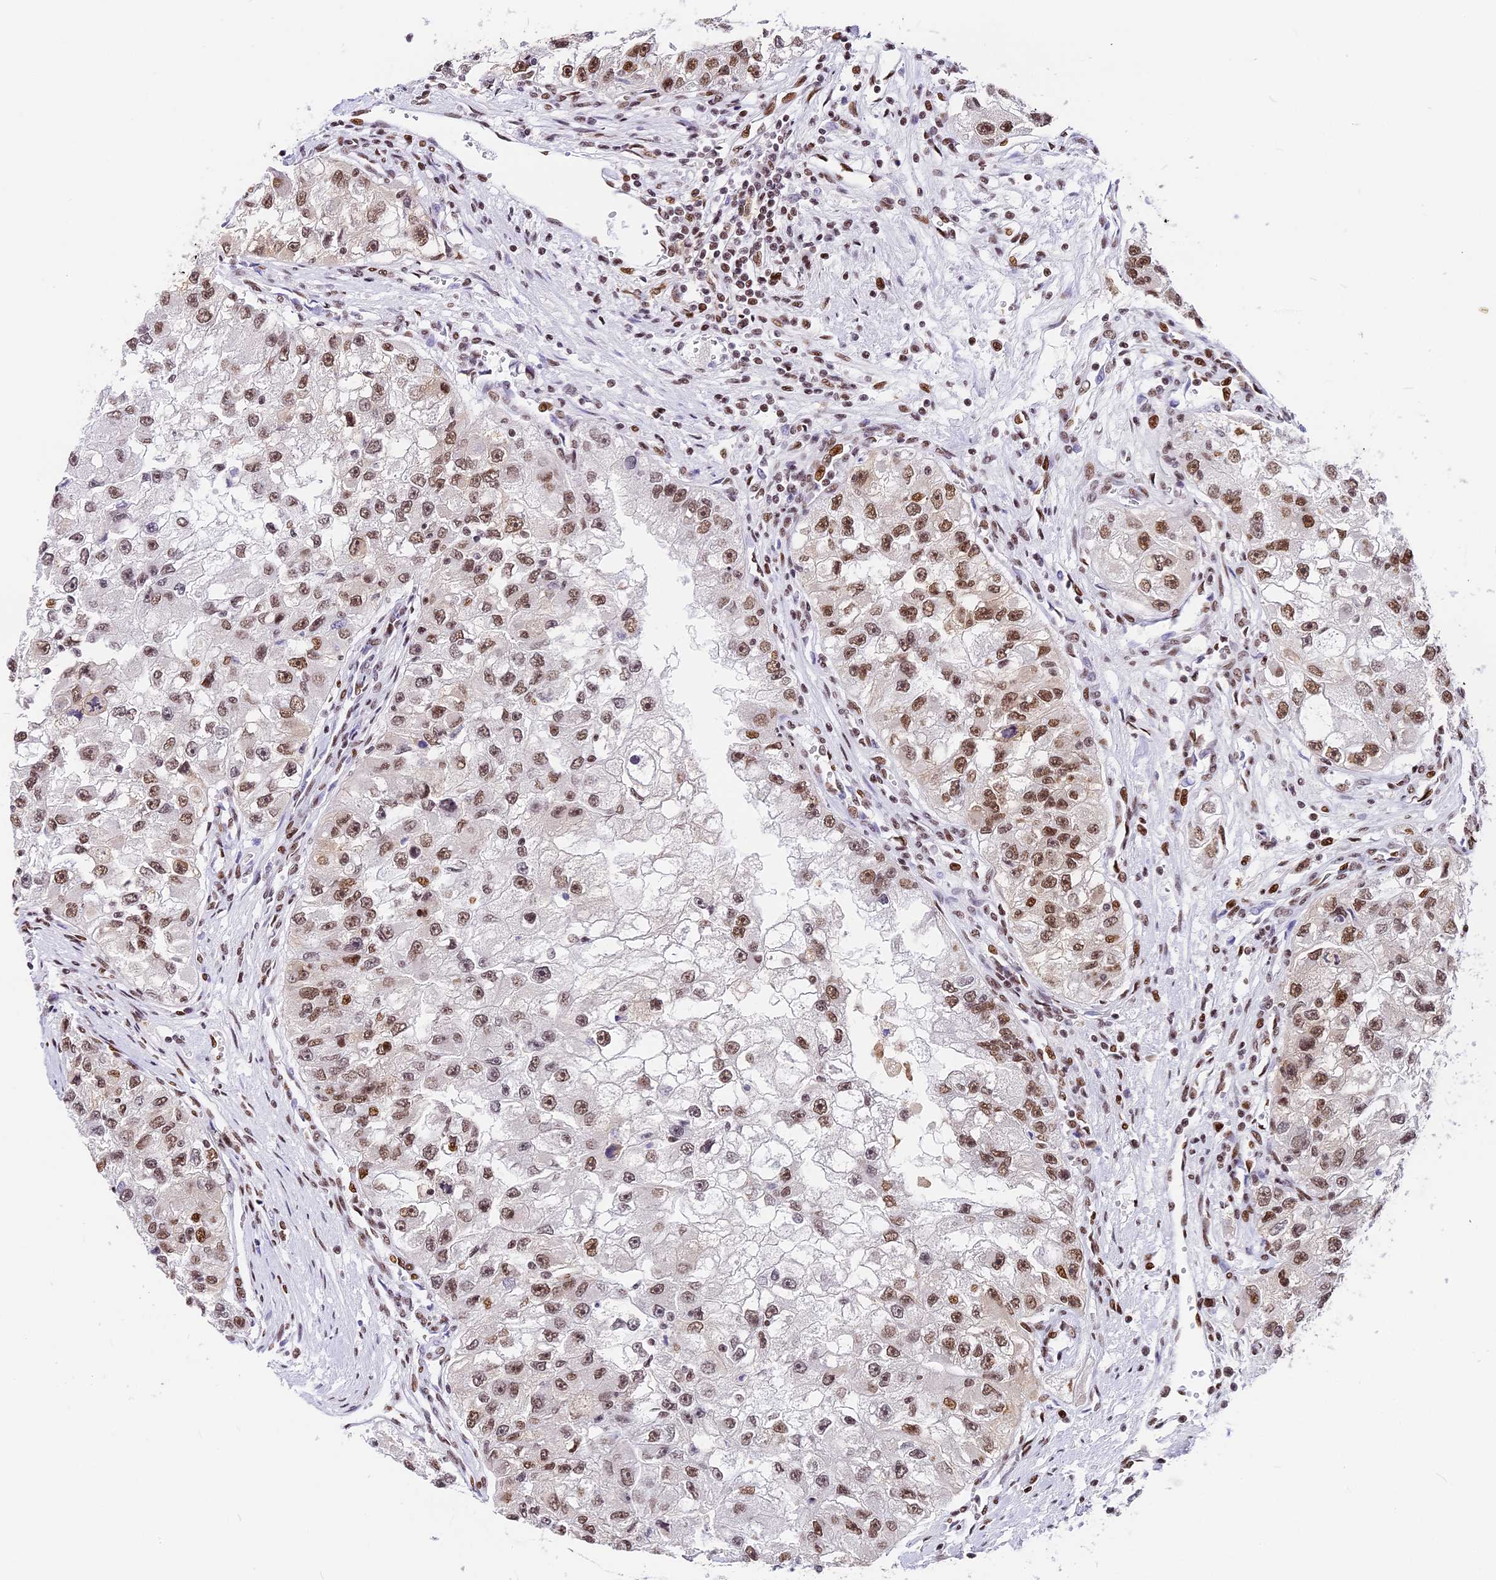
{"staining": {"intensity": "moderate", "quantity": ">75%", "location": "nuclear"}, "tissue": "renal cancer", "cell_type": "Tumor cells", "image_type": "cancer", "snomed": [{"axis": "morphology", "description": "Adenocarcinoma, NOS"}, {"axis": "topography", "description": "Kidney"}], "caption": "This histopathology image shows IHC staining of human renal cancer (adenocarcinoma), with medium moderate nuclear expression in about >75% of tumor cells.", "gene": "SBNO1", "patient": {"sex": "male", "age": 63}}